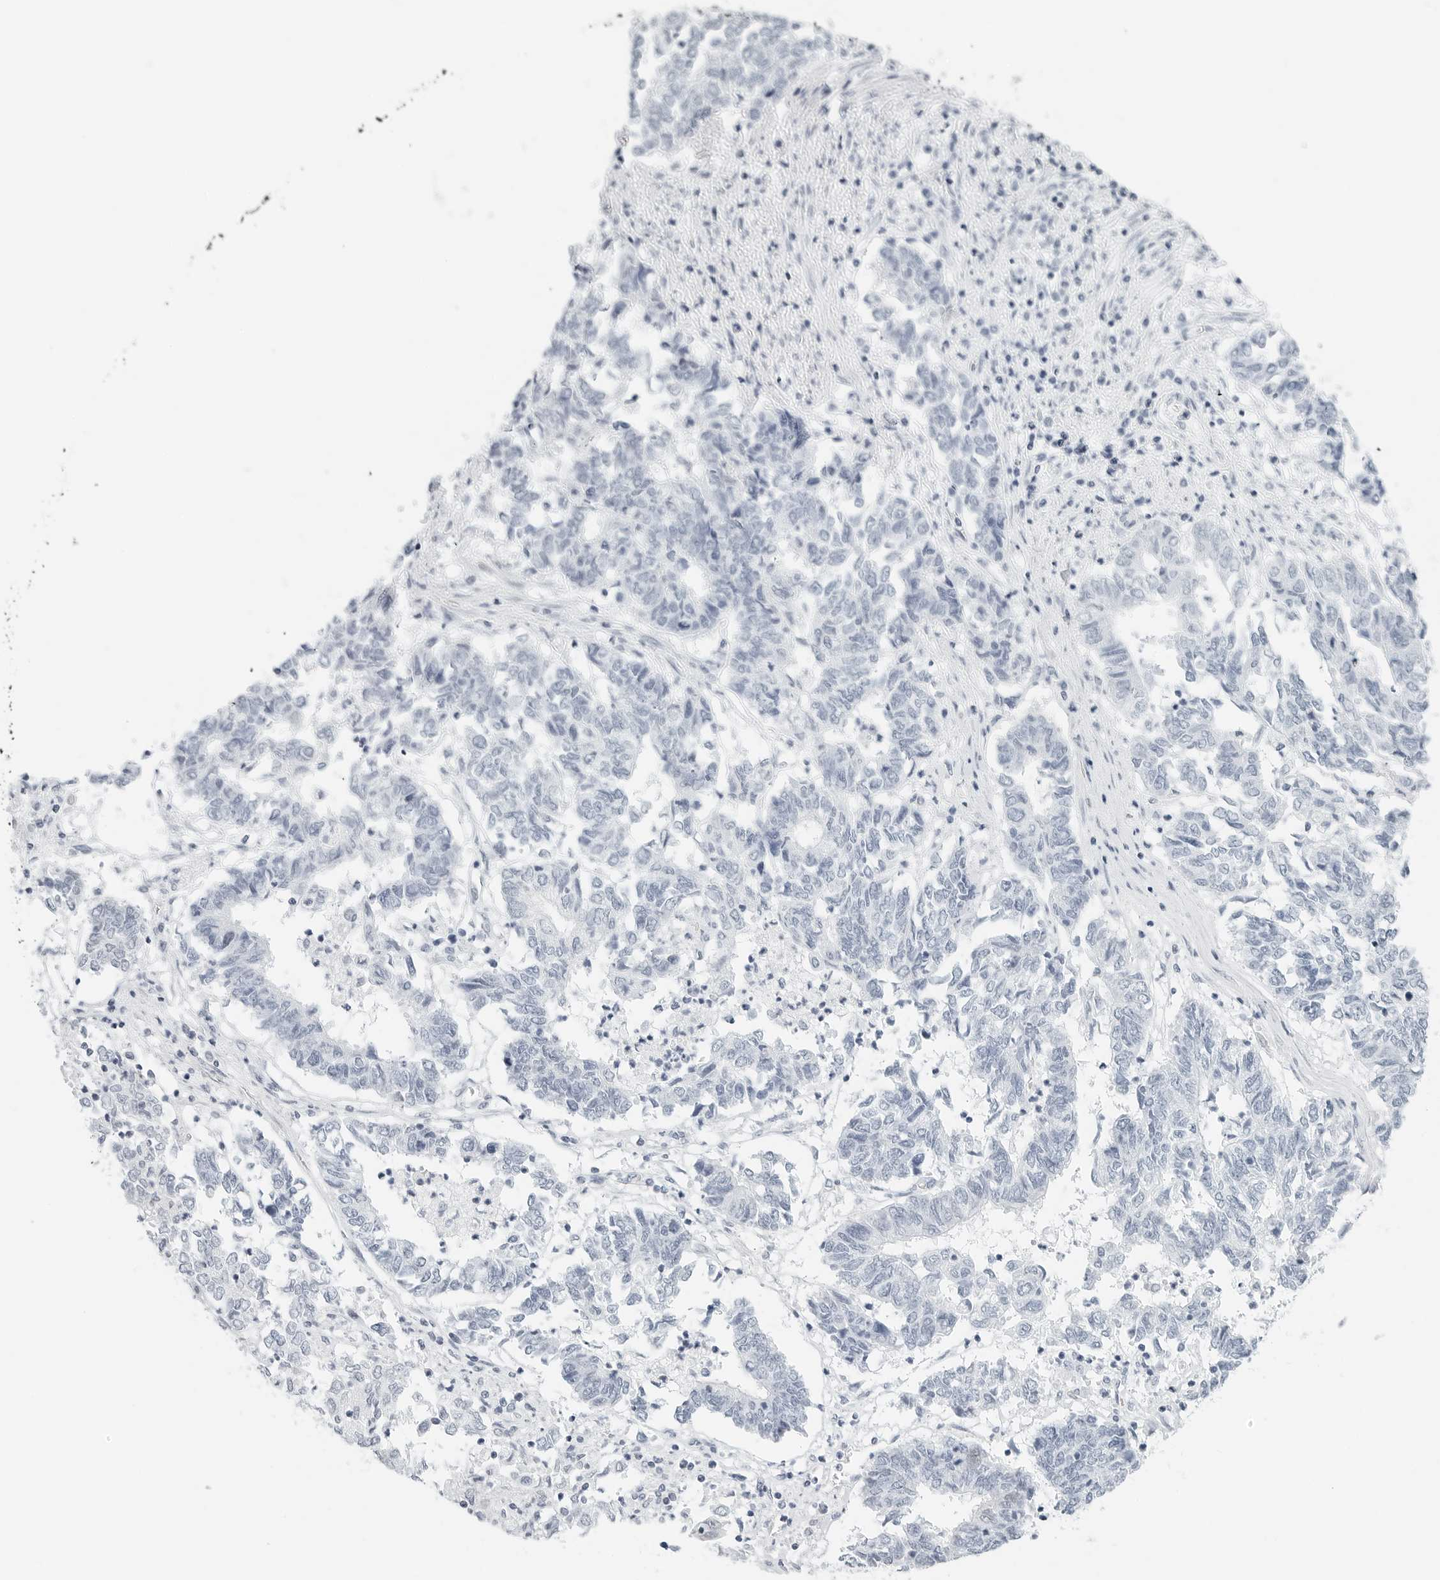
{"staining": {"intensity": "moderate", "quantity": "<25%", "location": "nuclear"}, "tissue": "endometrial cancer", "cell_type": "Tumor cells", "image_type": "cancer", "snomed": [{"axis": "morphology", "description": "Adenocarcinoma, NOS"}, {"axis": "topography", "description": "Endometrium"}], "caption": "There is low levels of moderate nuclear staining in tumor cells of endometrial adenocarcinoma, as demonstrated by immunohistochemical staining (brown color).", "gene": "NTMT2", "patient": {"sex": "female", "age": 80}}